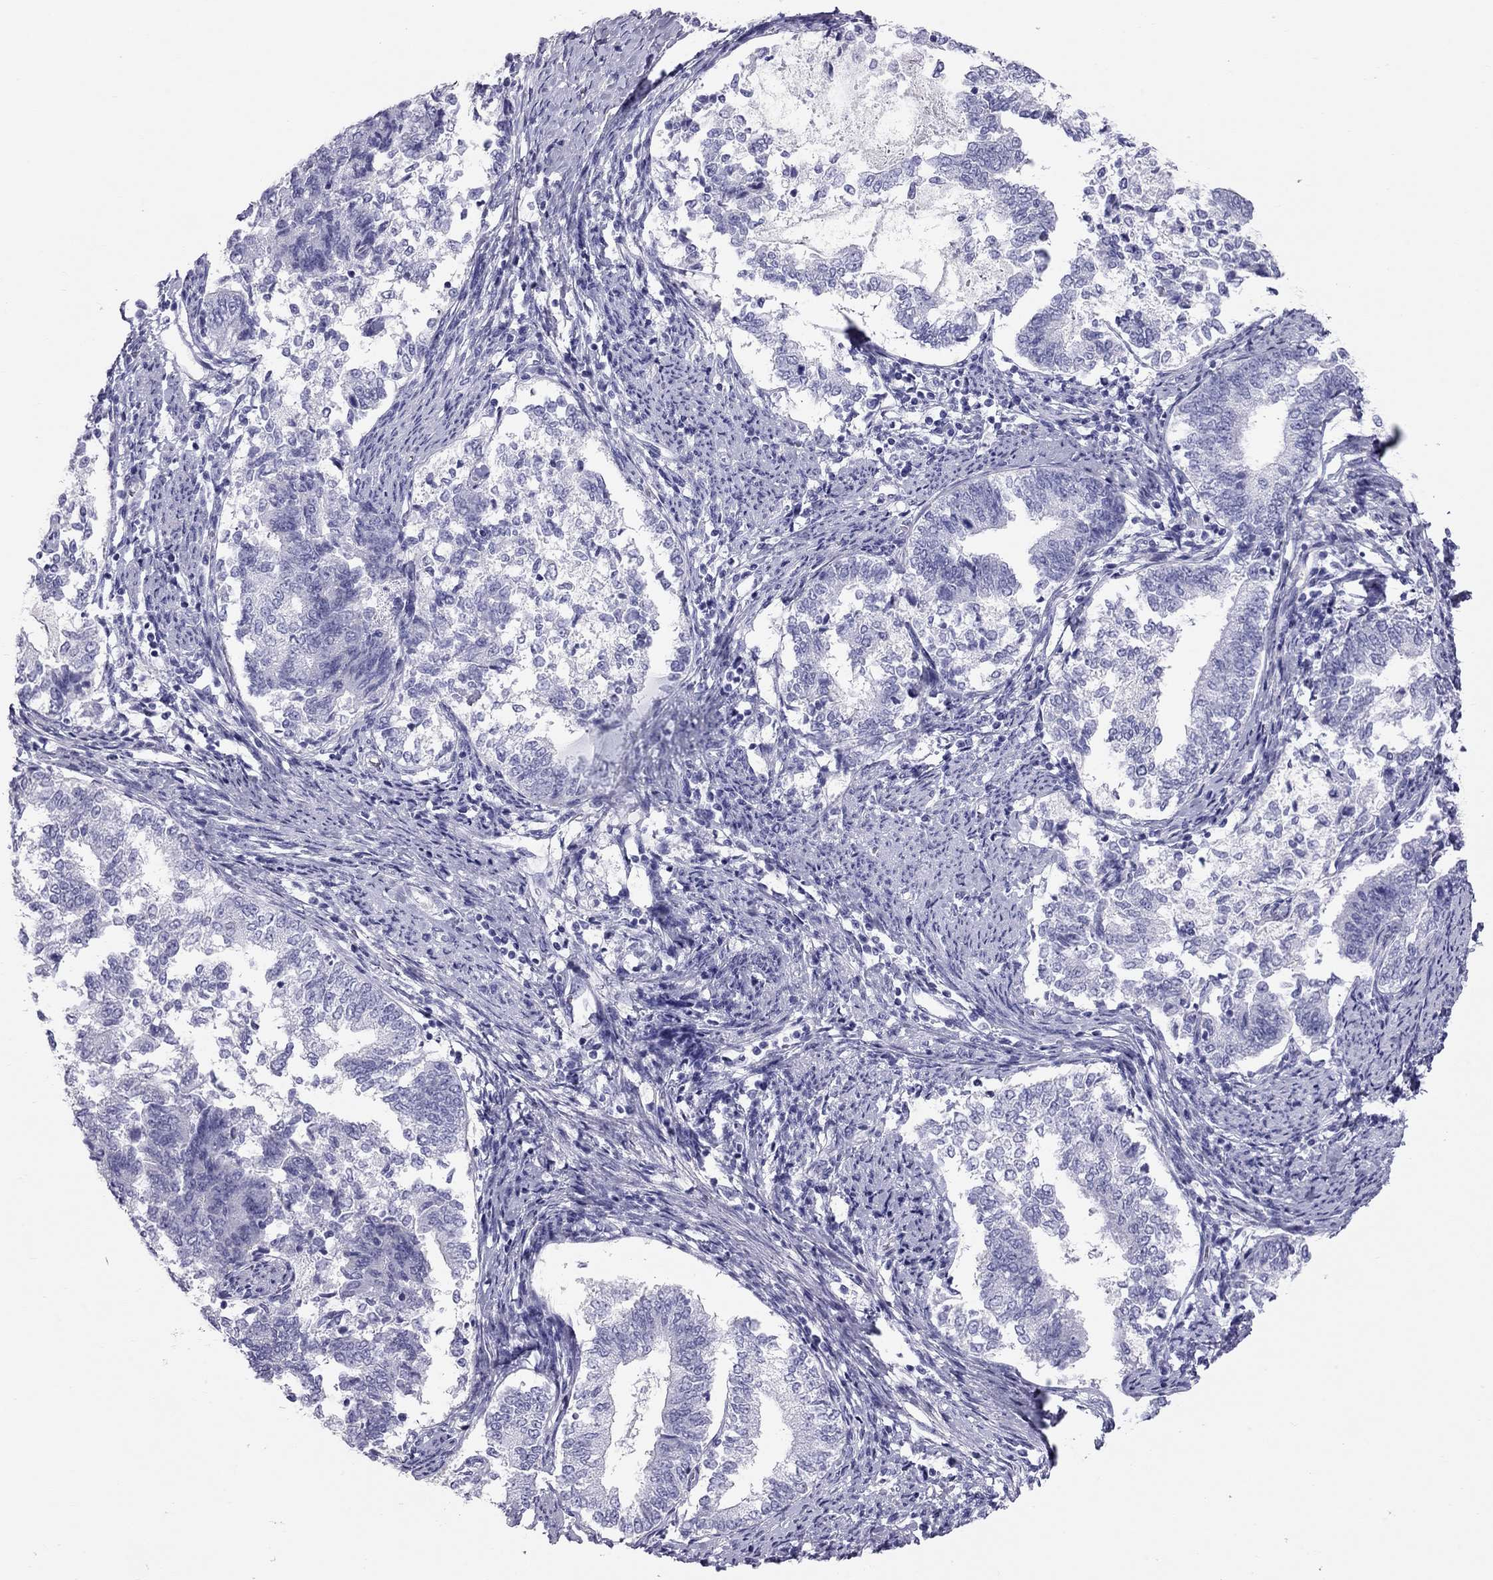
{"staining": {"intensity": "negative", "quantity": "none", "location": "none"}, "tissue": "endometrial cancer", "cell_type": "Tumor cells", "image_type": "cancer", "snomed": [{"axis": "morphology", "description": "Adenocarcinoma, NOS"}, {"axis": "topography", "description": "Endometrium"}], "caption": "Protein analysis of endometrial cancer (adenocarcinoma) reveals no significant positivity in tumor cells.", "gene": "TRPM3", "patient": {"sex": "female", "age": 65}}